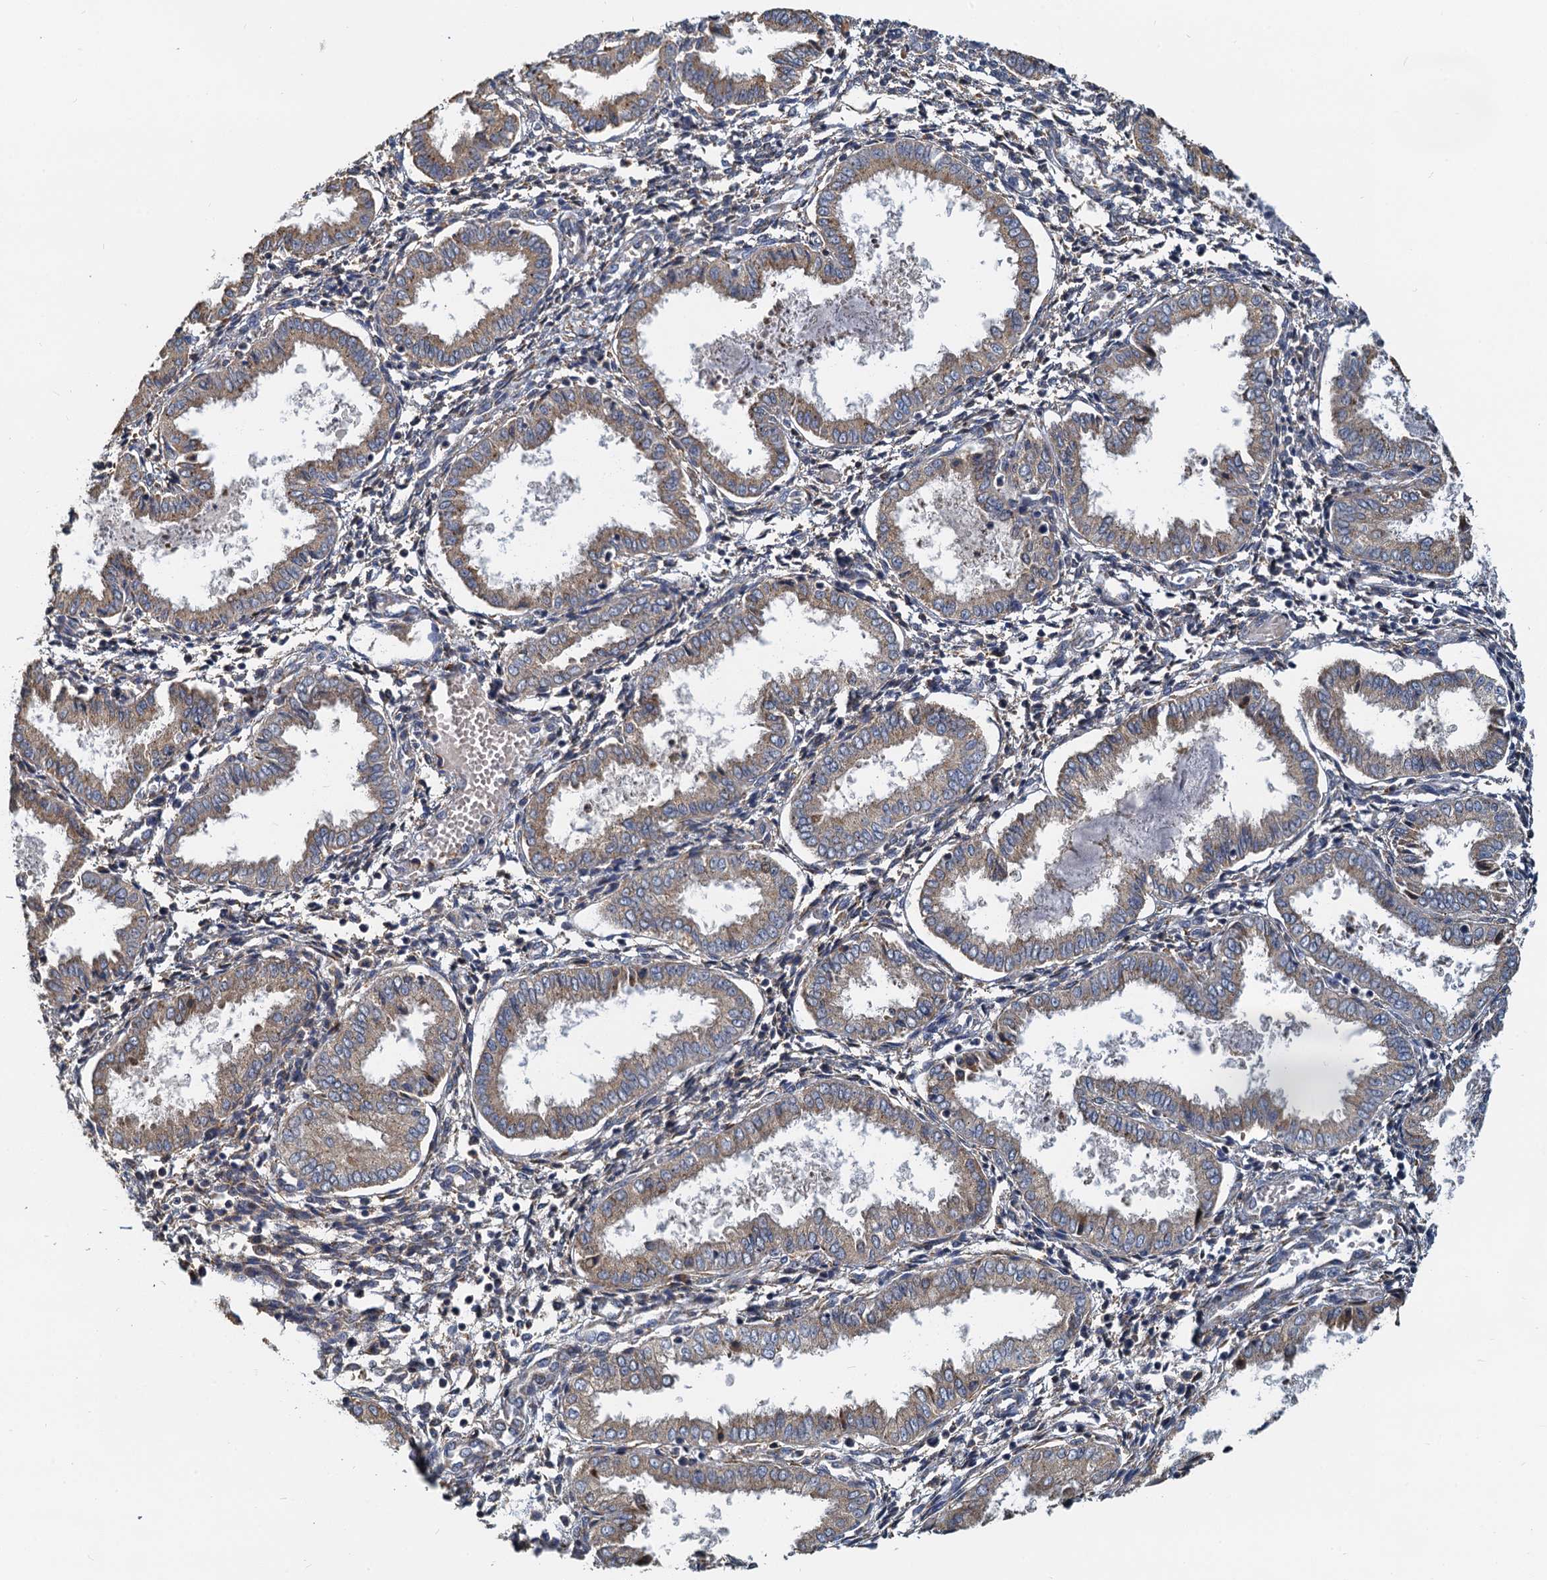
{"staining": {"intensity": "moderate", "quantity": "25%-75%", "location": "cytoplasmic/membranous"}, "tissue": "endometrium", "cell_type": "Cells in endometrial stroma", "image_type": "normal", "snomed": [{"axis": "morphology", "description": "Normal tissue, NOS"}, {"axis": "topography", "description": "Endometrium"}], "caption": "This micrograph reveals normal endometrium stained with immunohistochemistry (IHC) to label a protein in brown. The cytoplasmic/membranous of cells in endometrial stroma show moderate positivity for the protein. Nuclei are counter-stained blue.", "gene": "NKAPD1", "patient": {"sex": "female", "age": 33}}